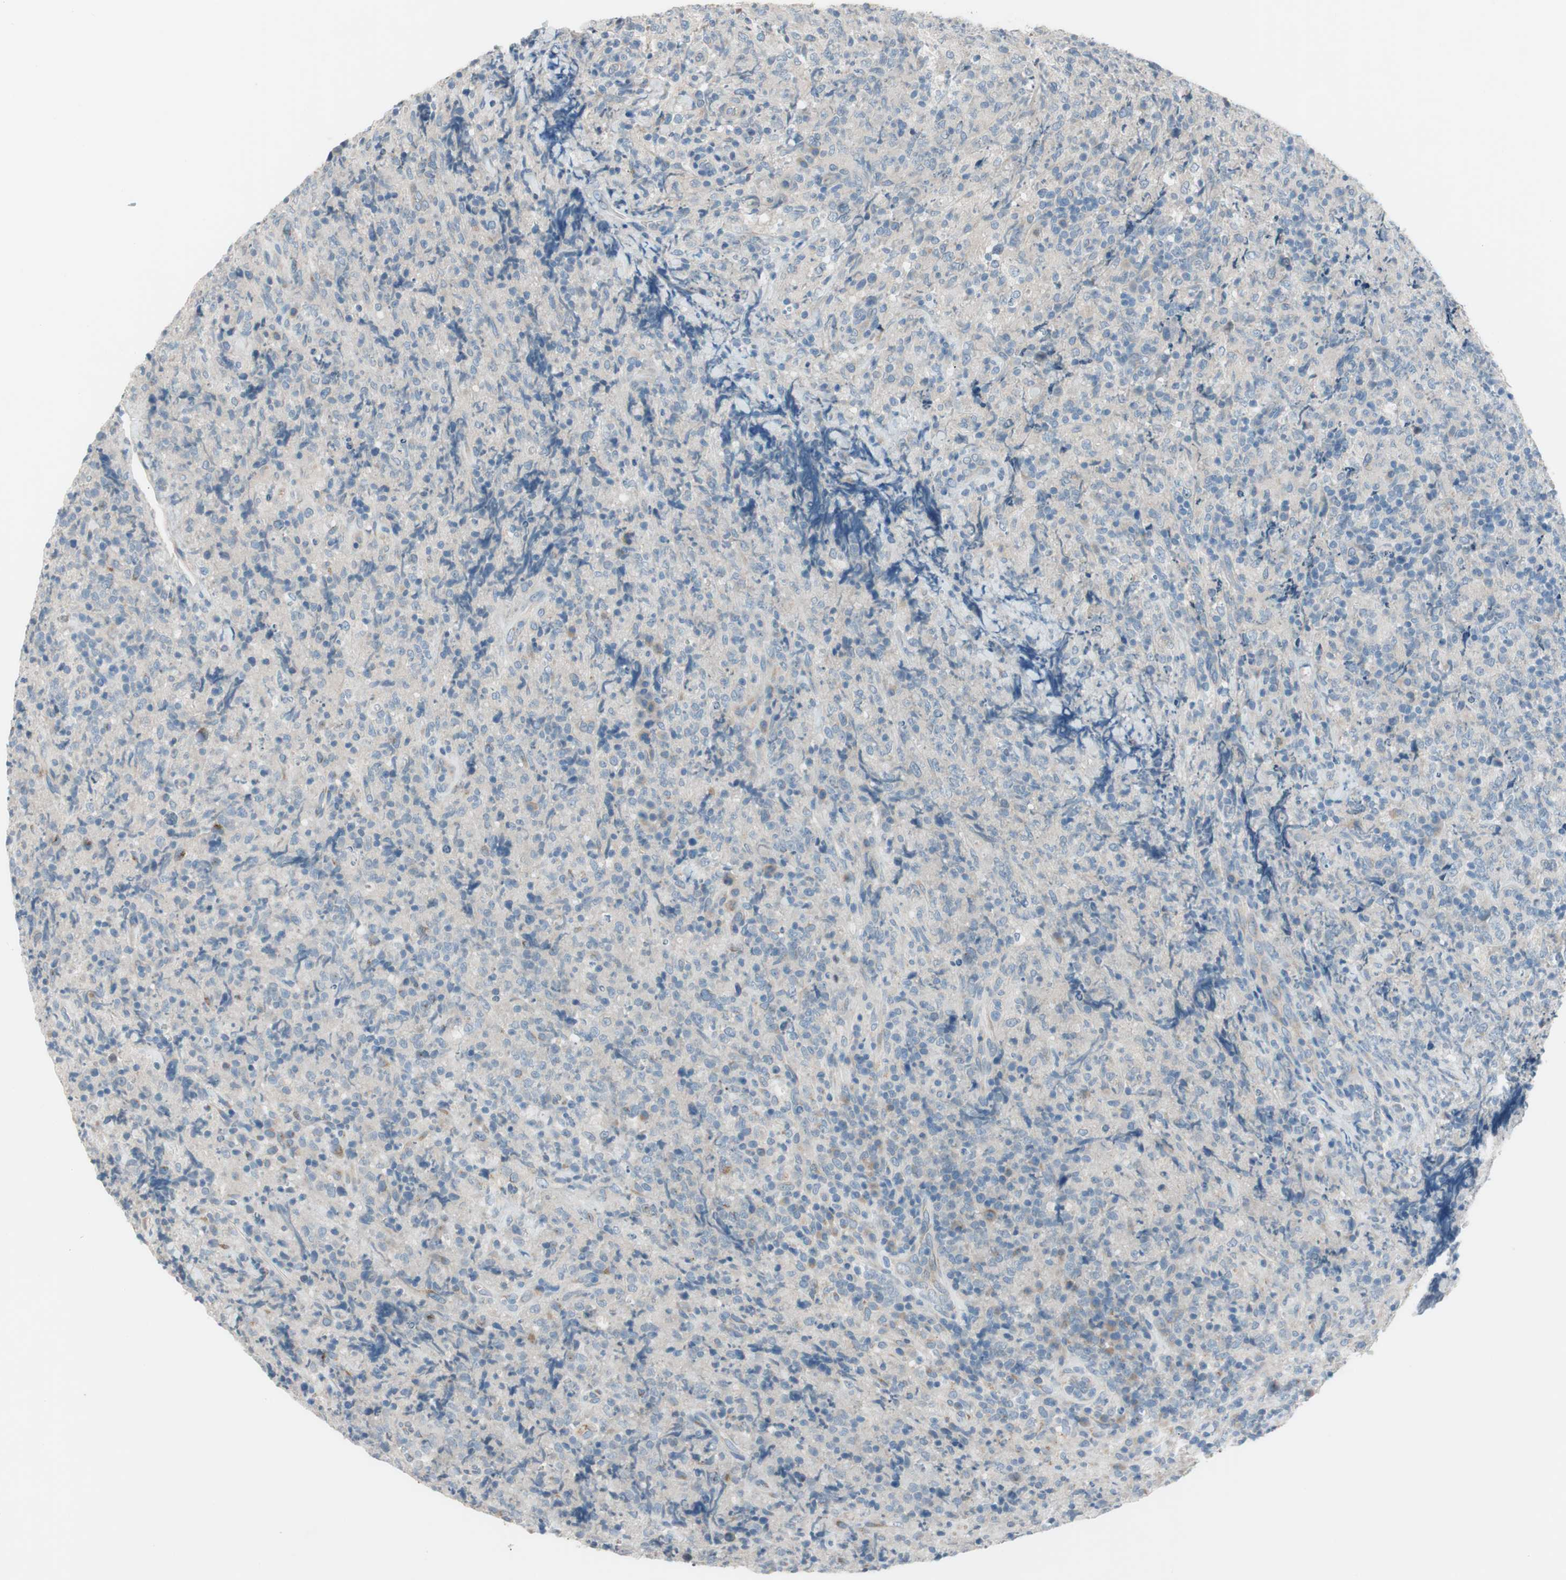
{"staining": {"intensity": "negative", "quantity": "none", "location": "none"}, "tissue": "lymphoma", "cell_type": "Tumor cells", "image_type": "cancer", "snomed": [{"axis": "morphology", "description": "Malignant lymphoma, non-Hodgkin's type, High grade"}, {"axis": "topography", "description": "Tonsil"}], "caption": "This is an immunohistochemistry photomicrograph of lymphoma. There is no positivity in tumor cells.", "gene": "PRRG4", "patient": {"sex": "female", "age": 36}}